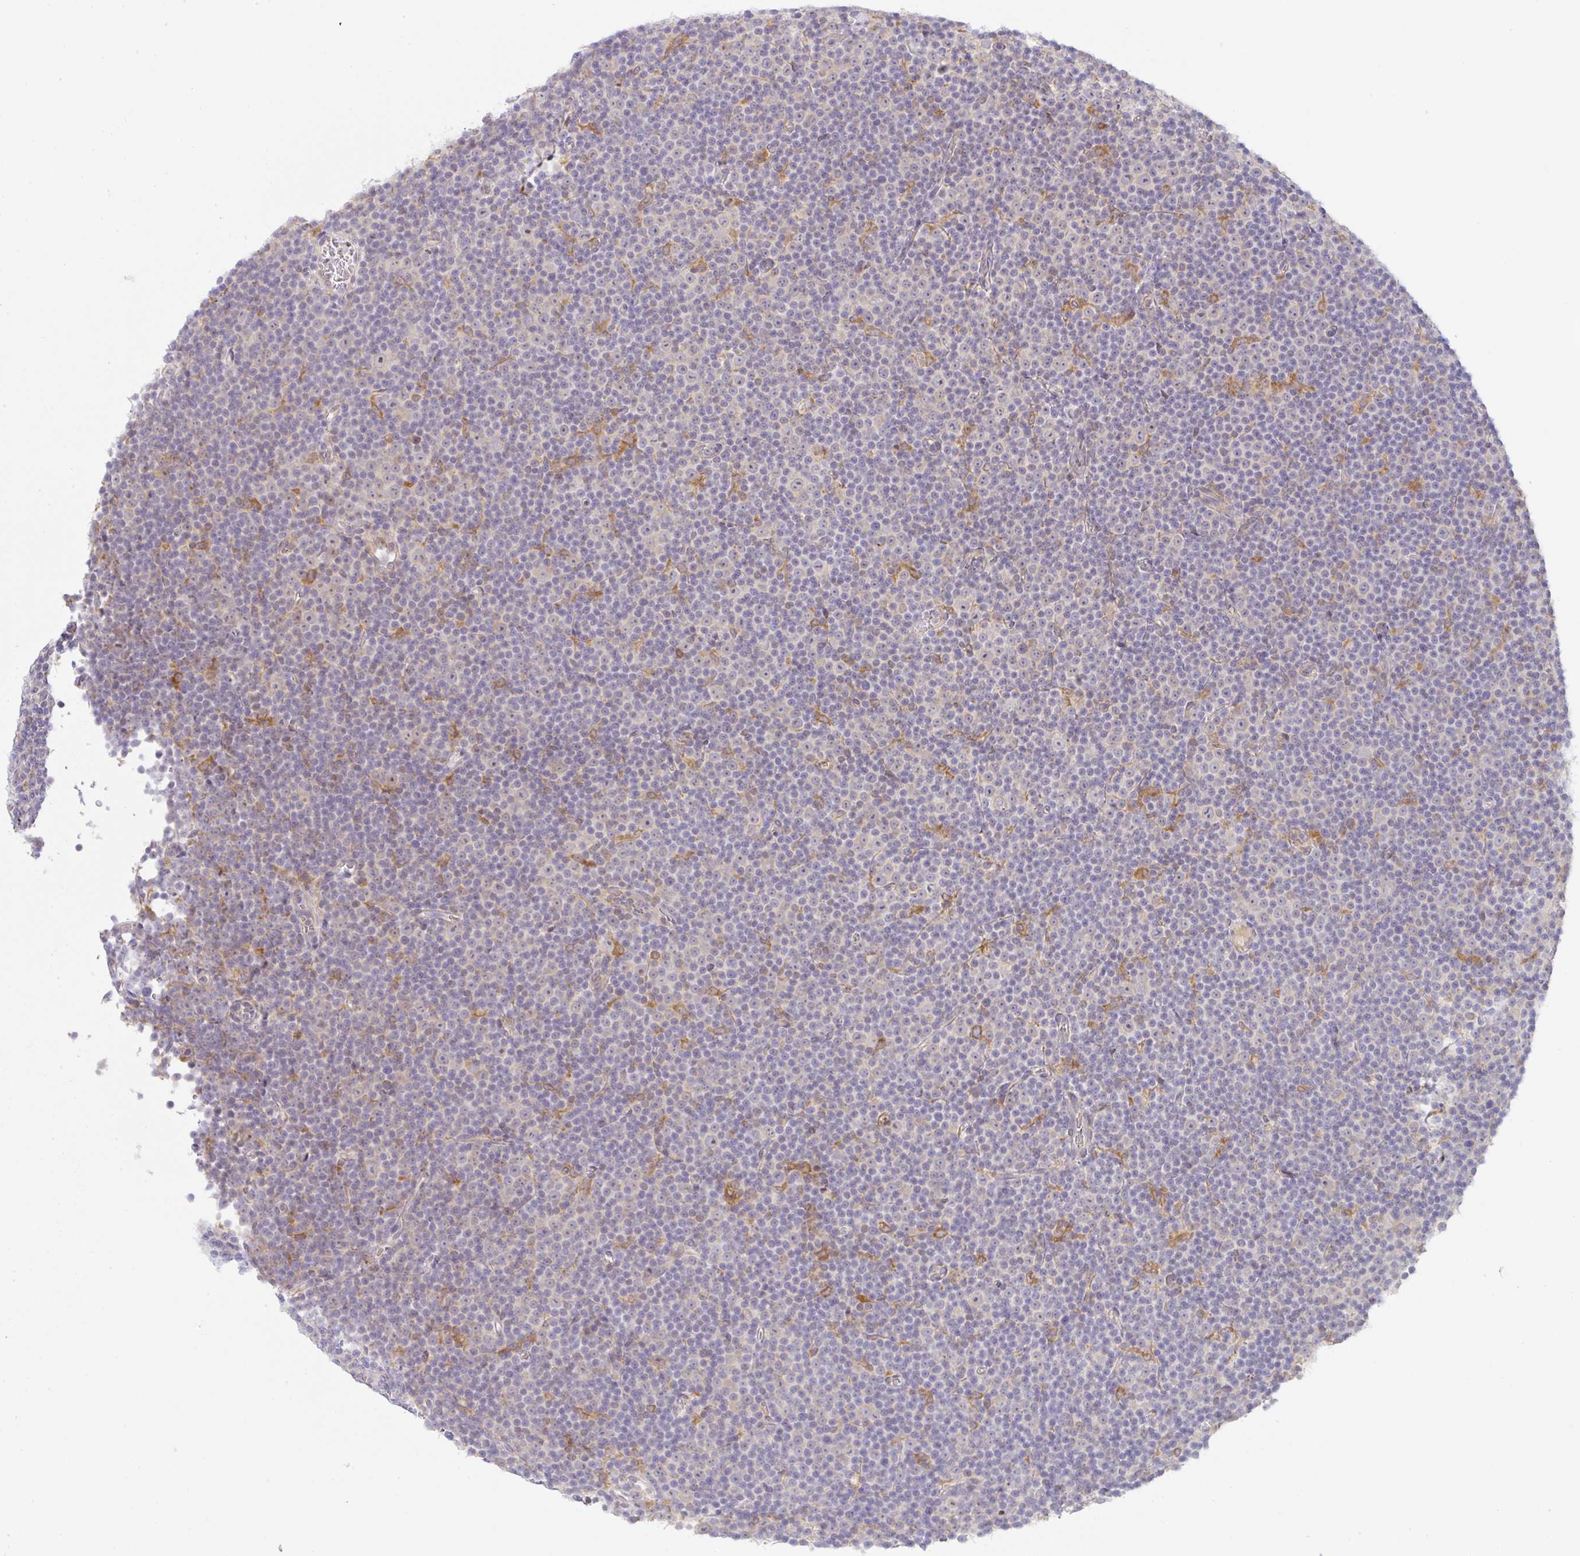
{"staining": {"intensity": "negative", "quantity": "none", "location": "none"}, "tissue": "lymphoma", "cell_type": "Tumor cells", "image_type": "cancer", "snomed": [{"axis": "morphology", "description": "Malignant lymphoma, non-Hodgkin's type, Low grade"}, {"axis": "topography", "description": "Lymph node"}], "caption": "Tumor cells are negative for brown protein staining in lymphoma.", "gene": "DERL2", "patient": {"sex": "female", "age": 67}}